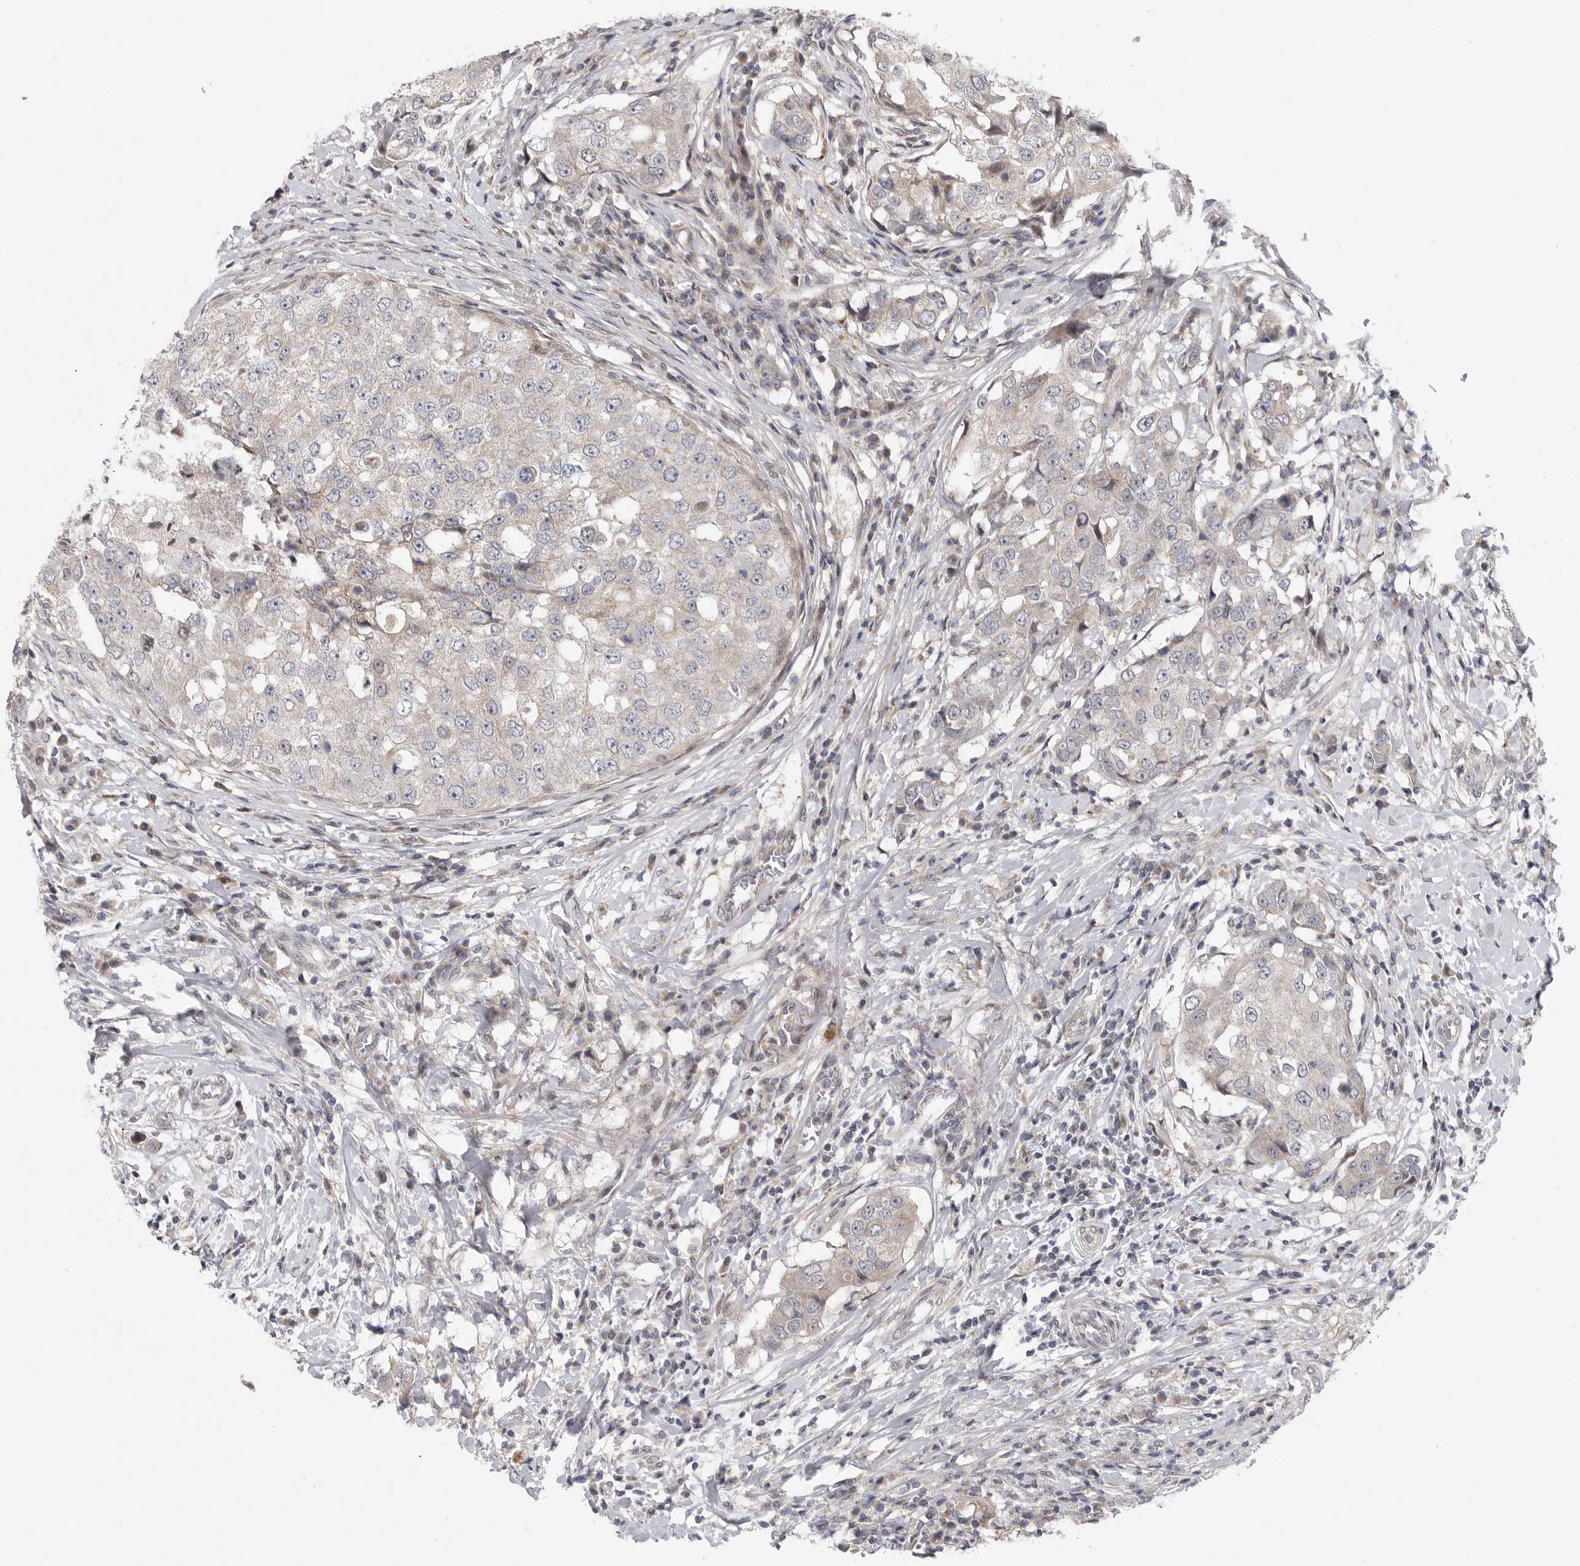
{"staining": {"intensity": "weak", "quantity": "<25%", "location": "cytoplasmic/membranous"}, "tissue": "breast cancer", "cell_type": "Tumor cells", "image_type": "cancer", "snomed": [{"axis": "morphology", "description": "Duct carcinoma"}, {"axis": "topography", "description": "Breast"}], "caption": "Tumor cells are negative for brown protein staining in invasive ductal carcinoma (breast).", "gene": "FBXO43", "patient": {"sex": "female", "age": 27}}